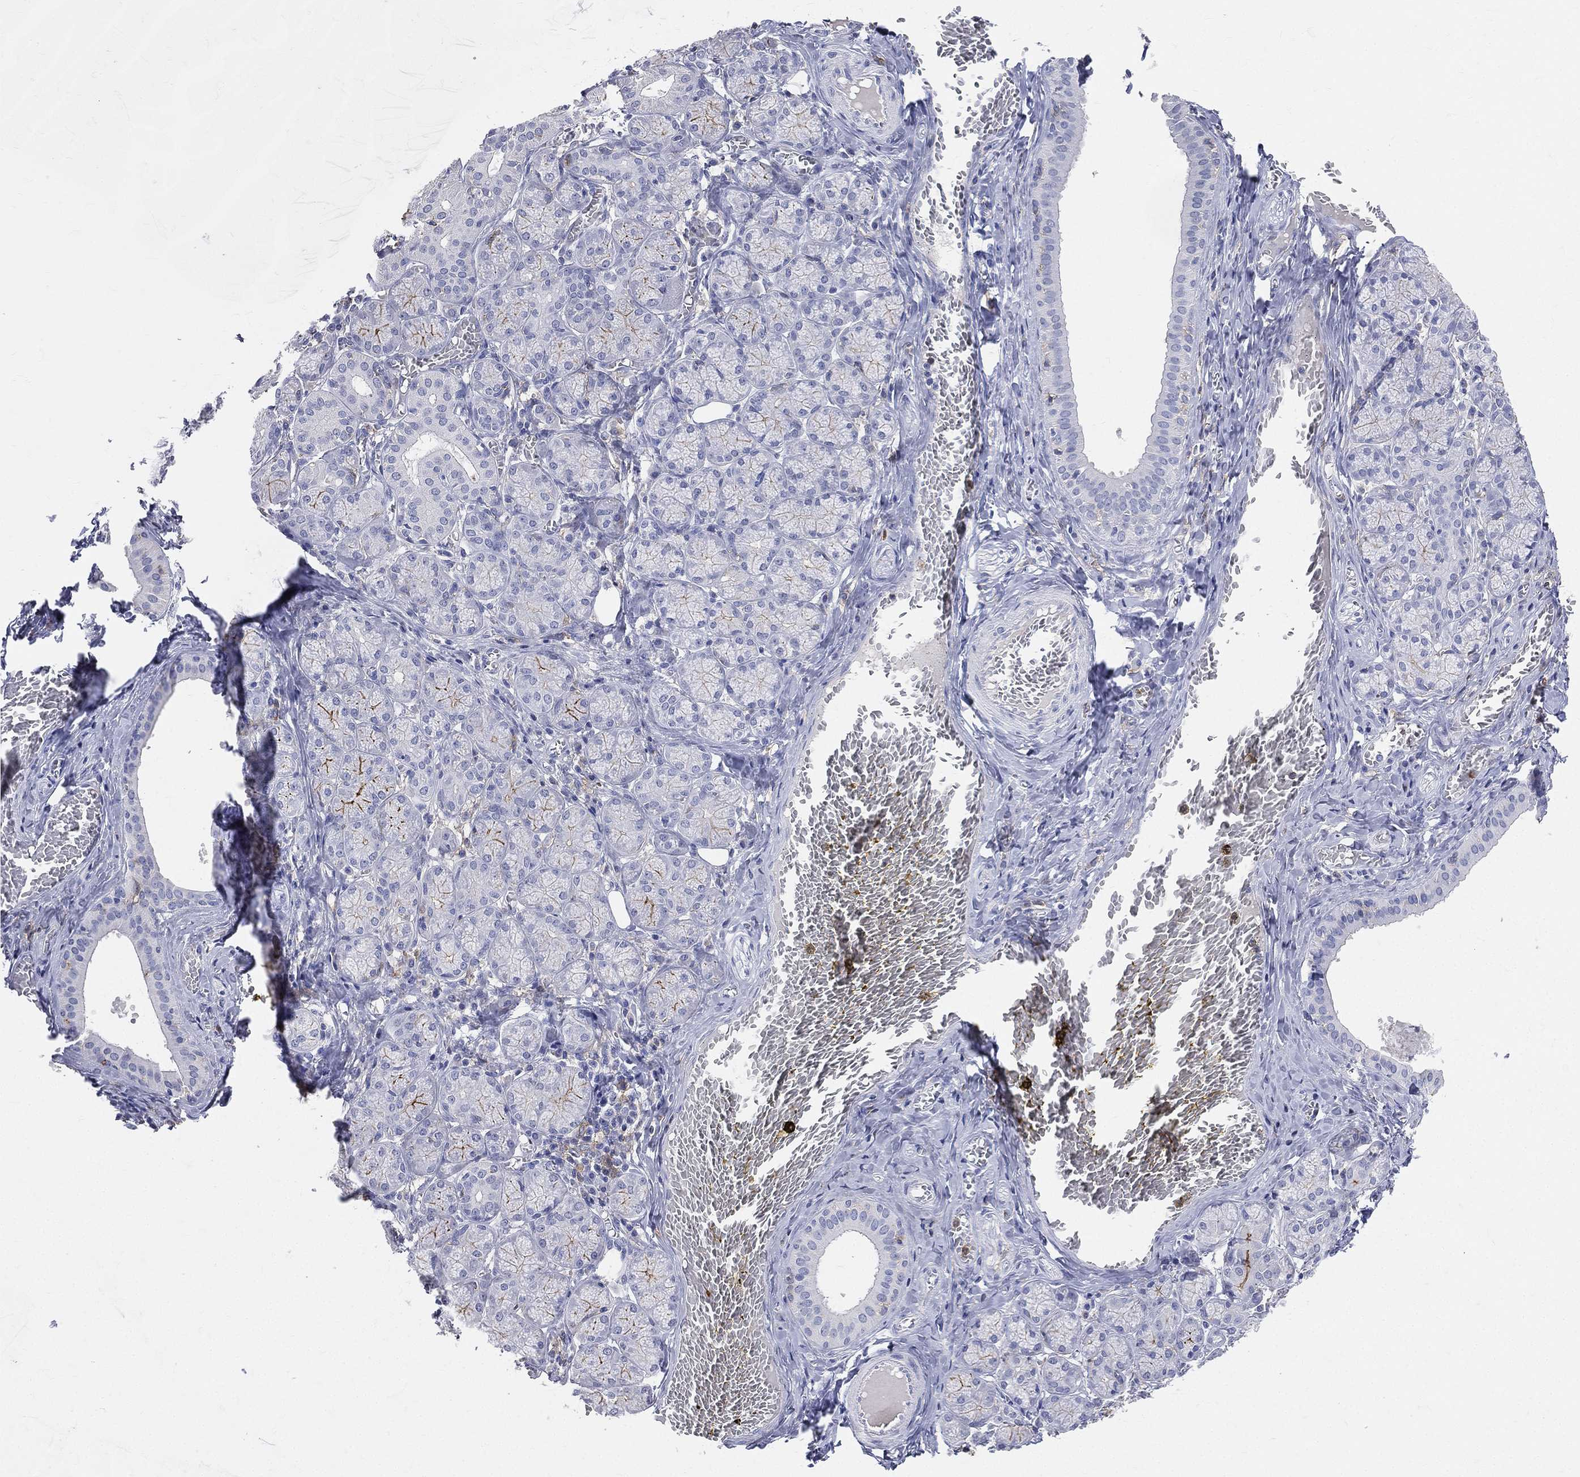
{"staining": {"intensity": "strong", "quantity": "<25%", "location": "cytoplasmic/membranous"}, "tissue": "salivary gland", "cell_type": "Glandular cells", "image_type": "normal", "snomed": [{"axis": "morphology", "description": "Normal tissue, NOS"}, {"axis": "topography", "description": "Salivary gland"}, {"axis": "topography", "description": "Peripheral nerve tissue"}], "caption": "Immunohistochemistry (IHC) micrograph of normal salivary gland stained for a protein (brown), which exhibits medium levels of strong cytoplasmic/membranous staining in approximately <25% of glandular cells.", "gene": "CD33", "patient": {"sex": "female", "age": 24}}